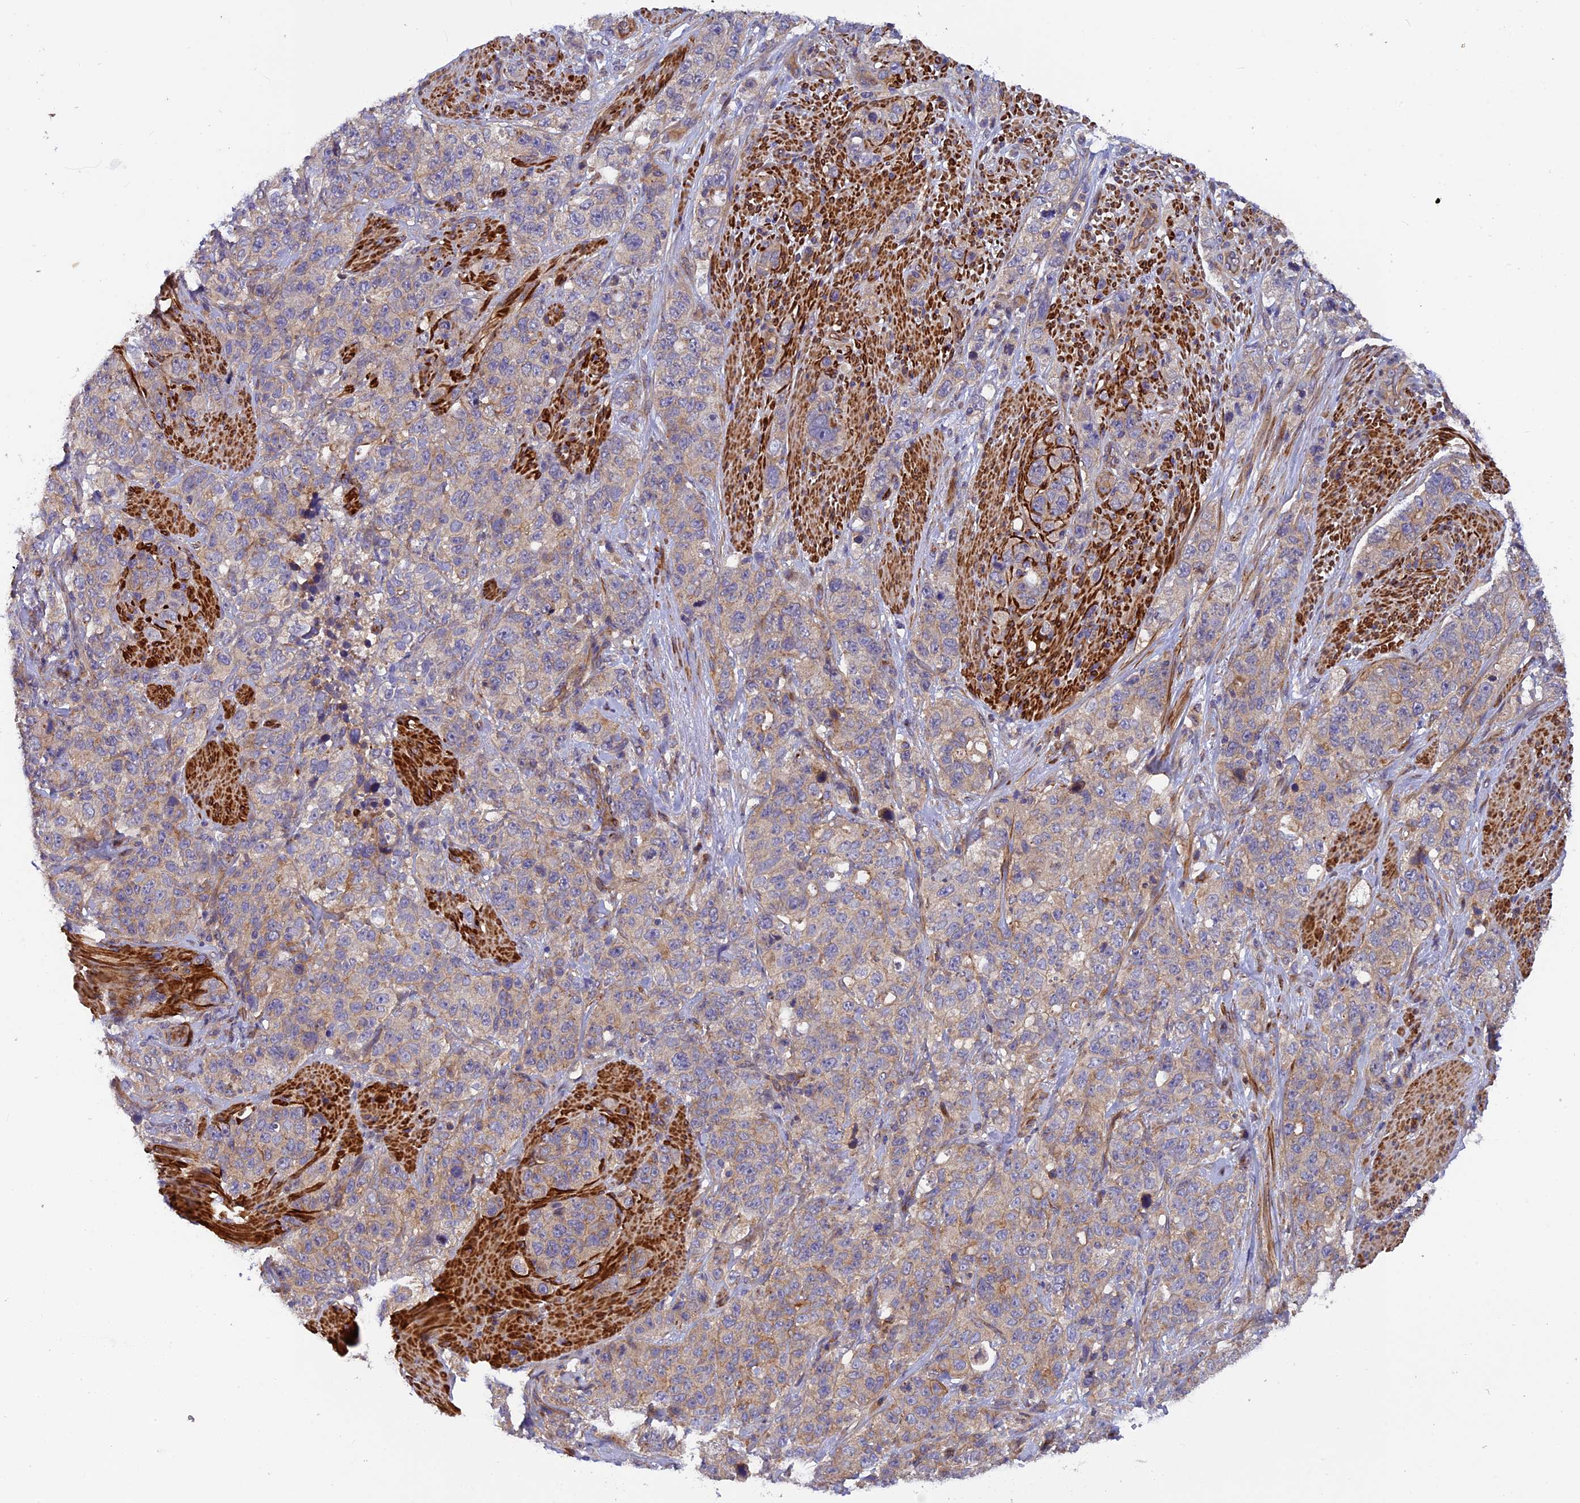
{"staining": {"intensity": "weak", "quantity": "25%-75%", "location": "cytoplasmic/membranous"}, "tissue": "stomach cancer", "cell_type": "Tumor cells", "image_type": "cancer", "snomed": [{"axis": "morphology", "description": "Adenocarcinoma, NOS"}, {"axis": "topography", "description": "Stomach"}], "caption": "Immunohistochemistry (DAB) staining of human adenocarcinoma (stomach) exhibits weak cytoplasmic/membranous protein staining in approximately 25%-75% of tumor cells.", "gene": "ADAMTS15", "patient": {"sex": "male", "age": 48}}